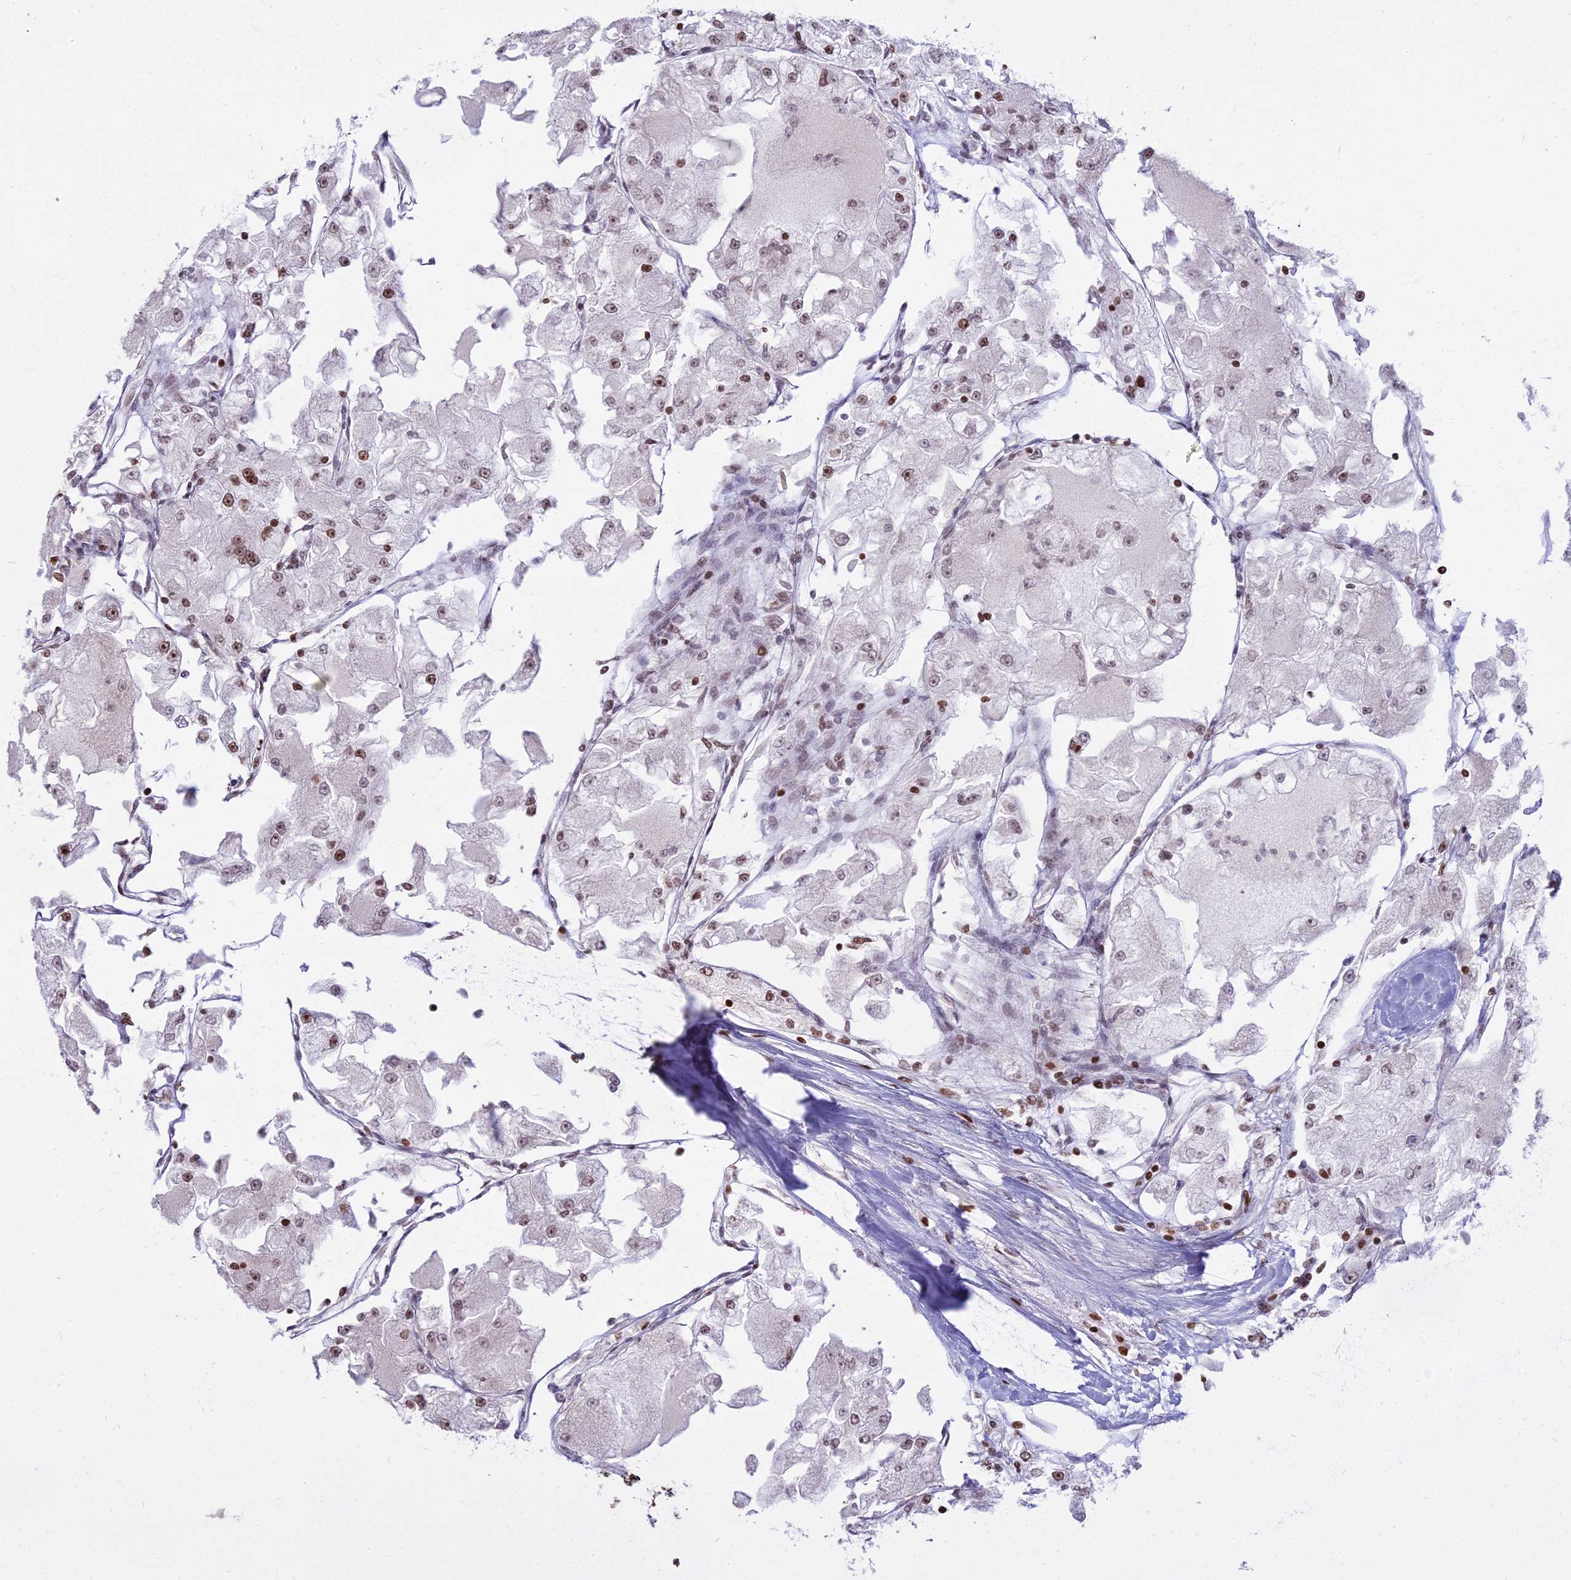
{"staining": {"intensity": "moderate", "quantity": "25%-75%", "location": "nuclear"}, "tissue": "renal cancer", "cell_type": "Tumor cells", "image_type": "cancer", "snomed": [{"axis": "morphology", "description": "Adenocarcinoma, NOS"}, {"axis": "topography", "description": "Kidney"}], "caption": "High-power microscopy captured an immunohistochemistry (IHC) image of renal cancer (adenocarcinoma), revealing moderate nuclear staining in about 25%-75% of tumor cells. (Brightfield microscopy of DAB IHC at high magnification).", "gene": "PARP1", "patient": {"sex": "female", "age": 72}}